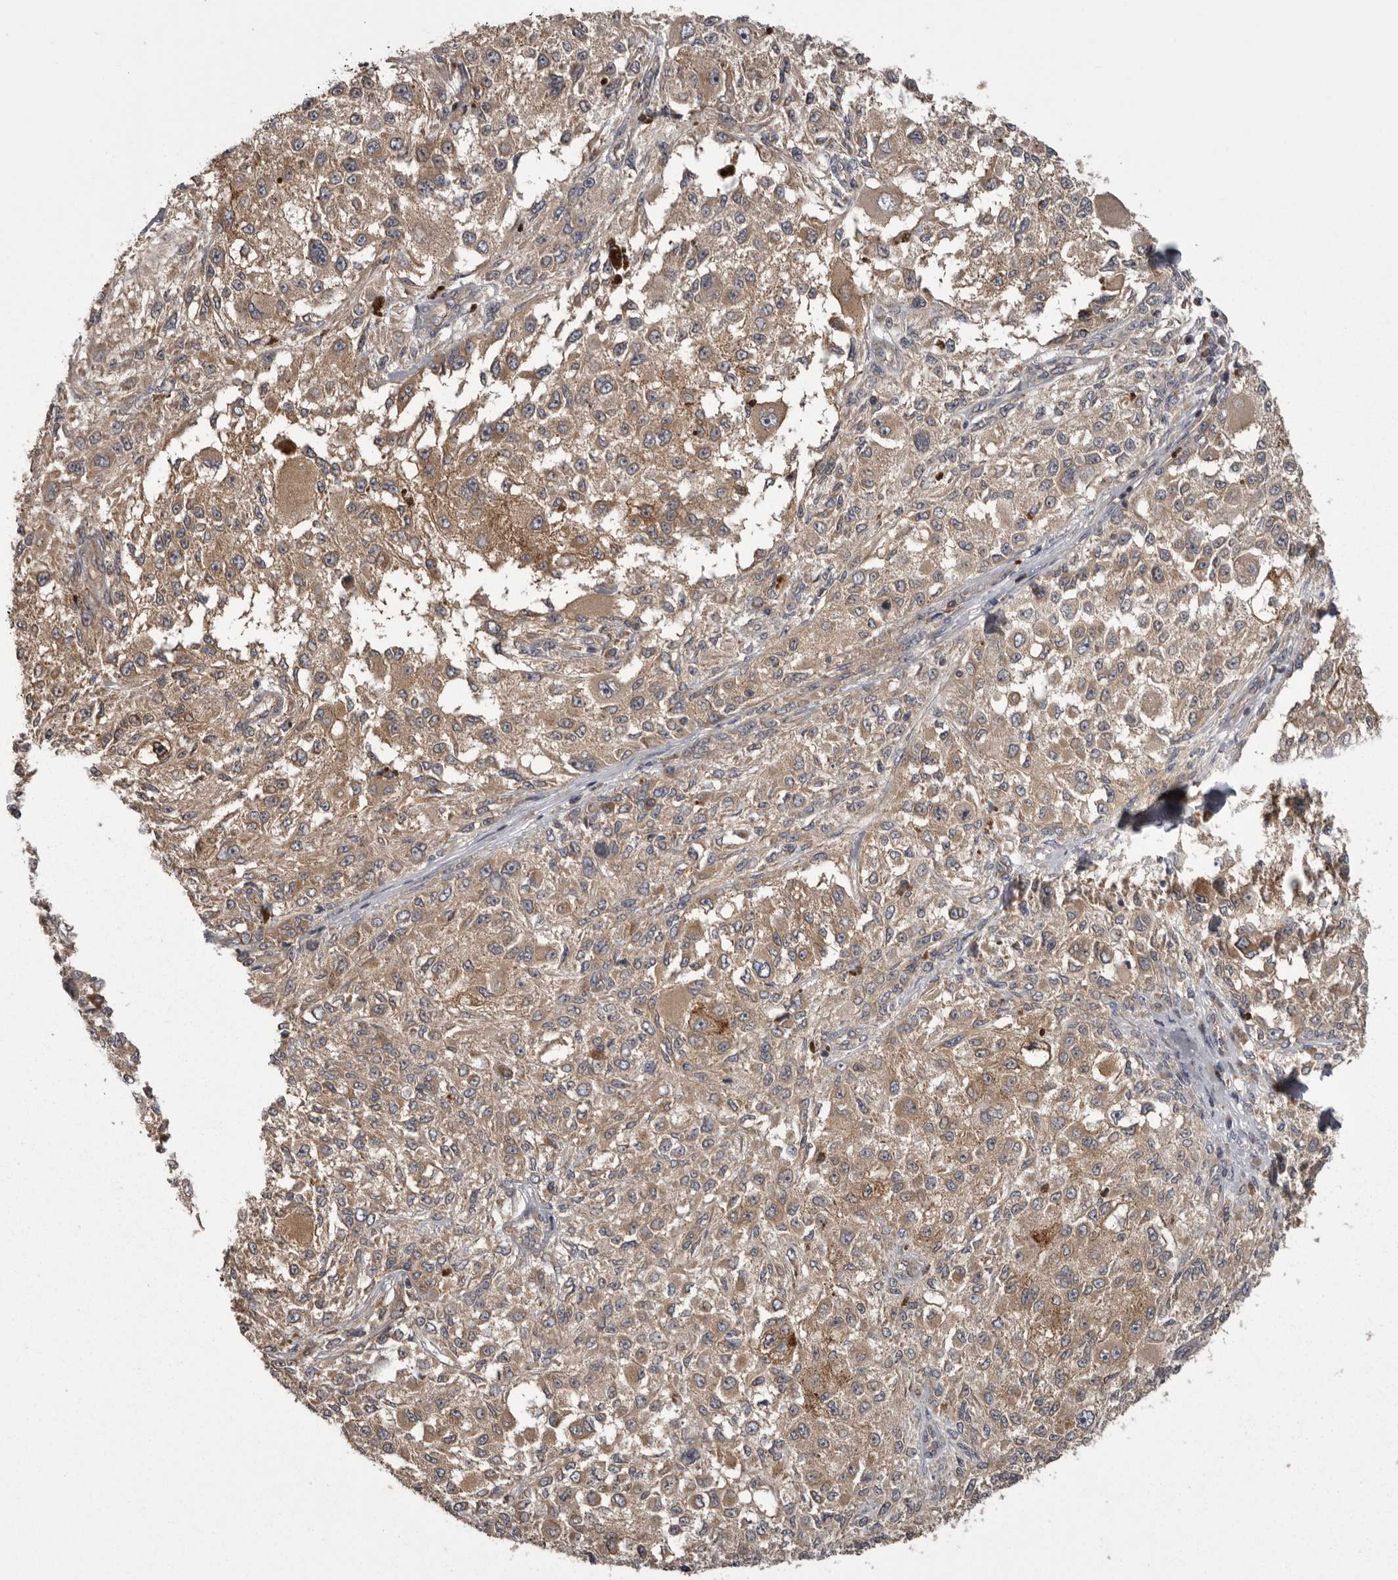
{"staining": {"intensity": "moderate", "quantity": ">75%", "location": "cytoplasmic/membranous"}, "tissue": "melanoma", "cell_type": "Tumor cells", "image_type": "cancer", "snomed": [{"axis": "morphology", "description": "Necrosis, NOS"}, {"axis": "morphology", "description": "Malignant melanoma, NOS"}, {"axis": "topography", "description": "Skin"}], "caption": "Immunohistochemical staining of human malignant melanoma reveals medium levels of moderate cytoplasmic/membranous protein expression in approximately >75% of tumor cells.", "gene": "DARS1", "patient": {"sex": "female", "age": 87}}